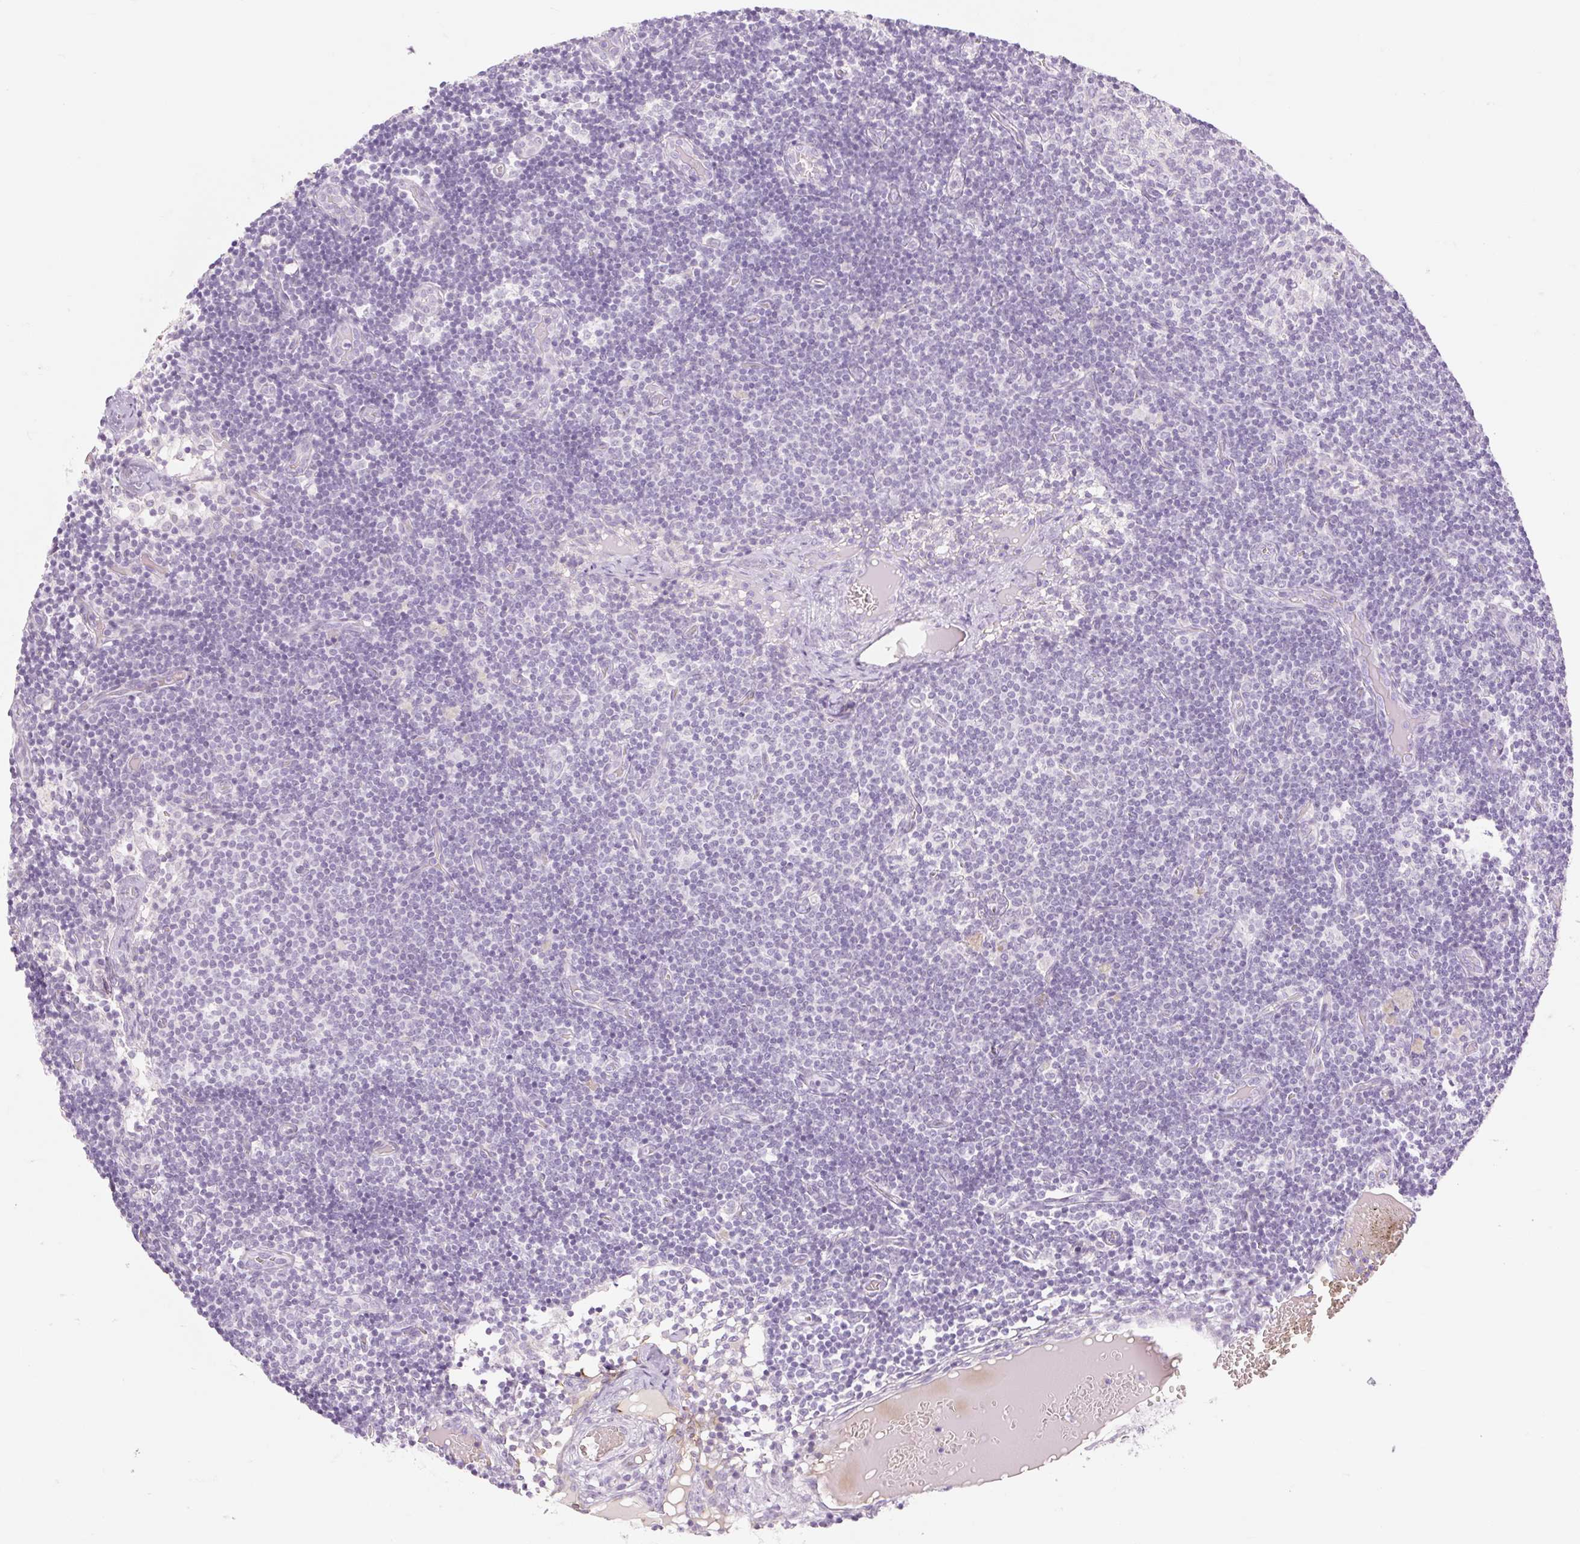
{"staining": {"intensity": "negative", "quantity": "none", "location": "none"}, "tissue": "lymph node", "cell_type": "Germinal center cells", "image_type": "normal", "snomed": [{"axis": "morphology", "description": "Normal tissue, NOS"}, {"axis": "topography", "description": "Lymph node"}], "caption": "Immunohistochemistry (IHC) micrograph of unremarkable human lymph node stained for a protein (brown), which reveals no expression in germinal center cells. (DAB immunohistochemistry, high magnification).", "gene": "TAF1L", "patient": {"sex": "female", "age": 31}}